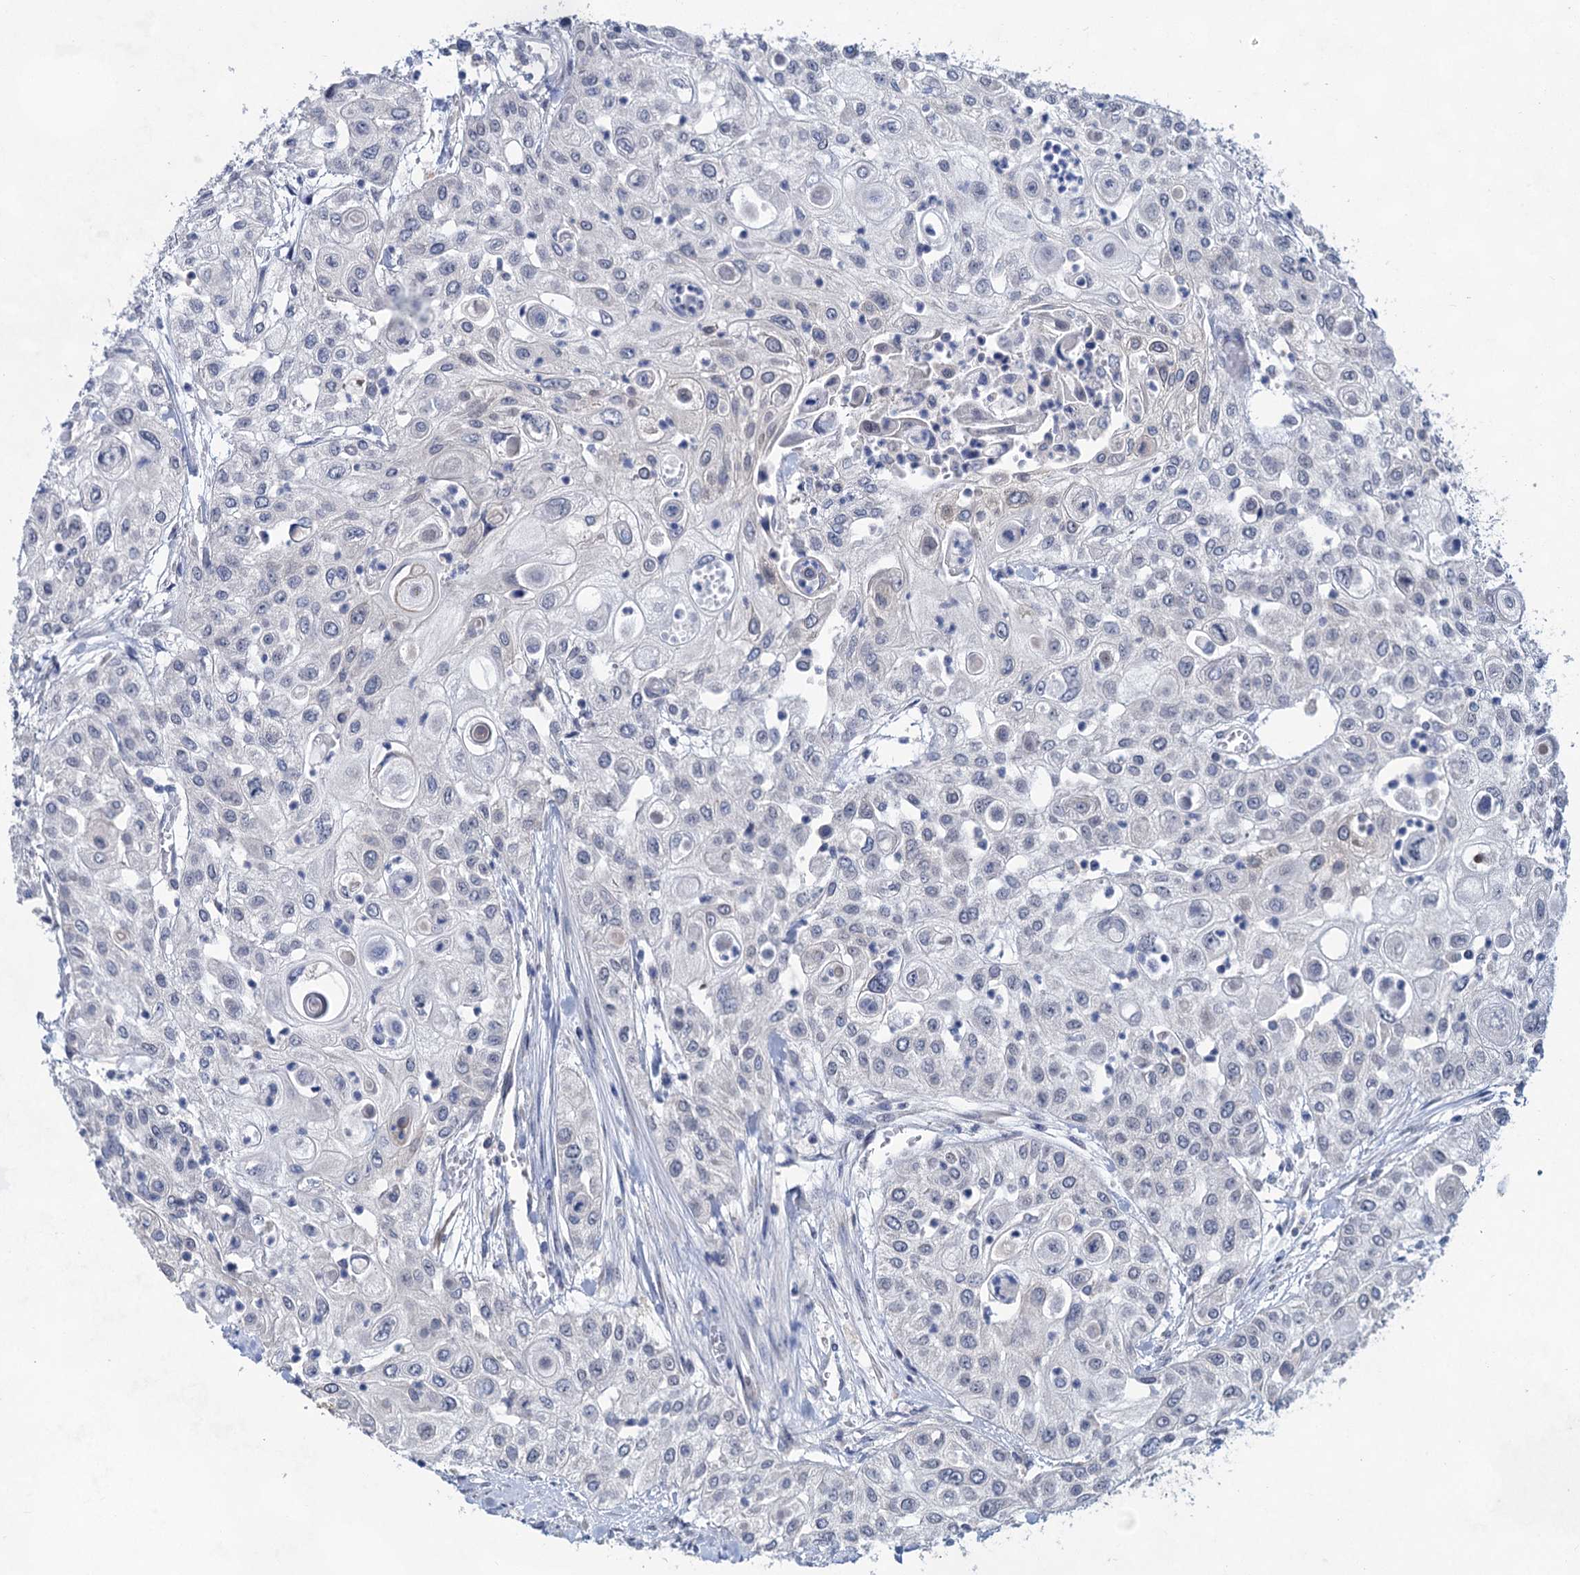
{"staining": {"intensity": "negative", "quantity": "none", "location": "none"}, "tissue": "urothelial cancer", "cell_type": "Tumor cells", "image_type": "cancer", "snomed": [{"axis": "morphology", "description": "Urothelial carcinoma, High grade"}, {"axis": "topography", "description": "Urinary bladder"}], "caption": "Micrograph shows no significant protein expression in tumor cells of urothelial cancer.", "gene": "TTC17", "patient": {"sex": "female", "age": 79}}